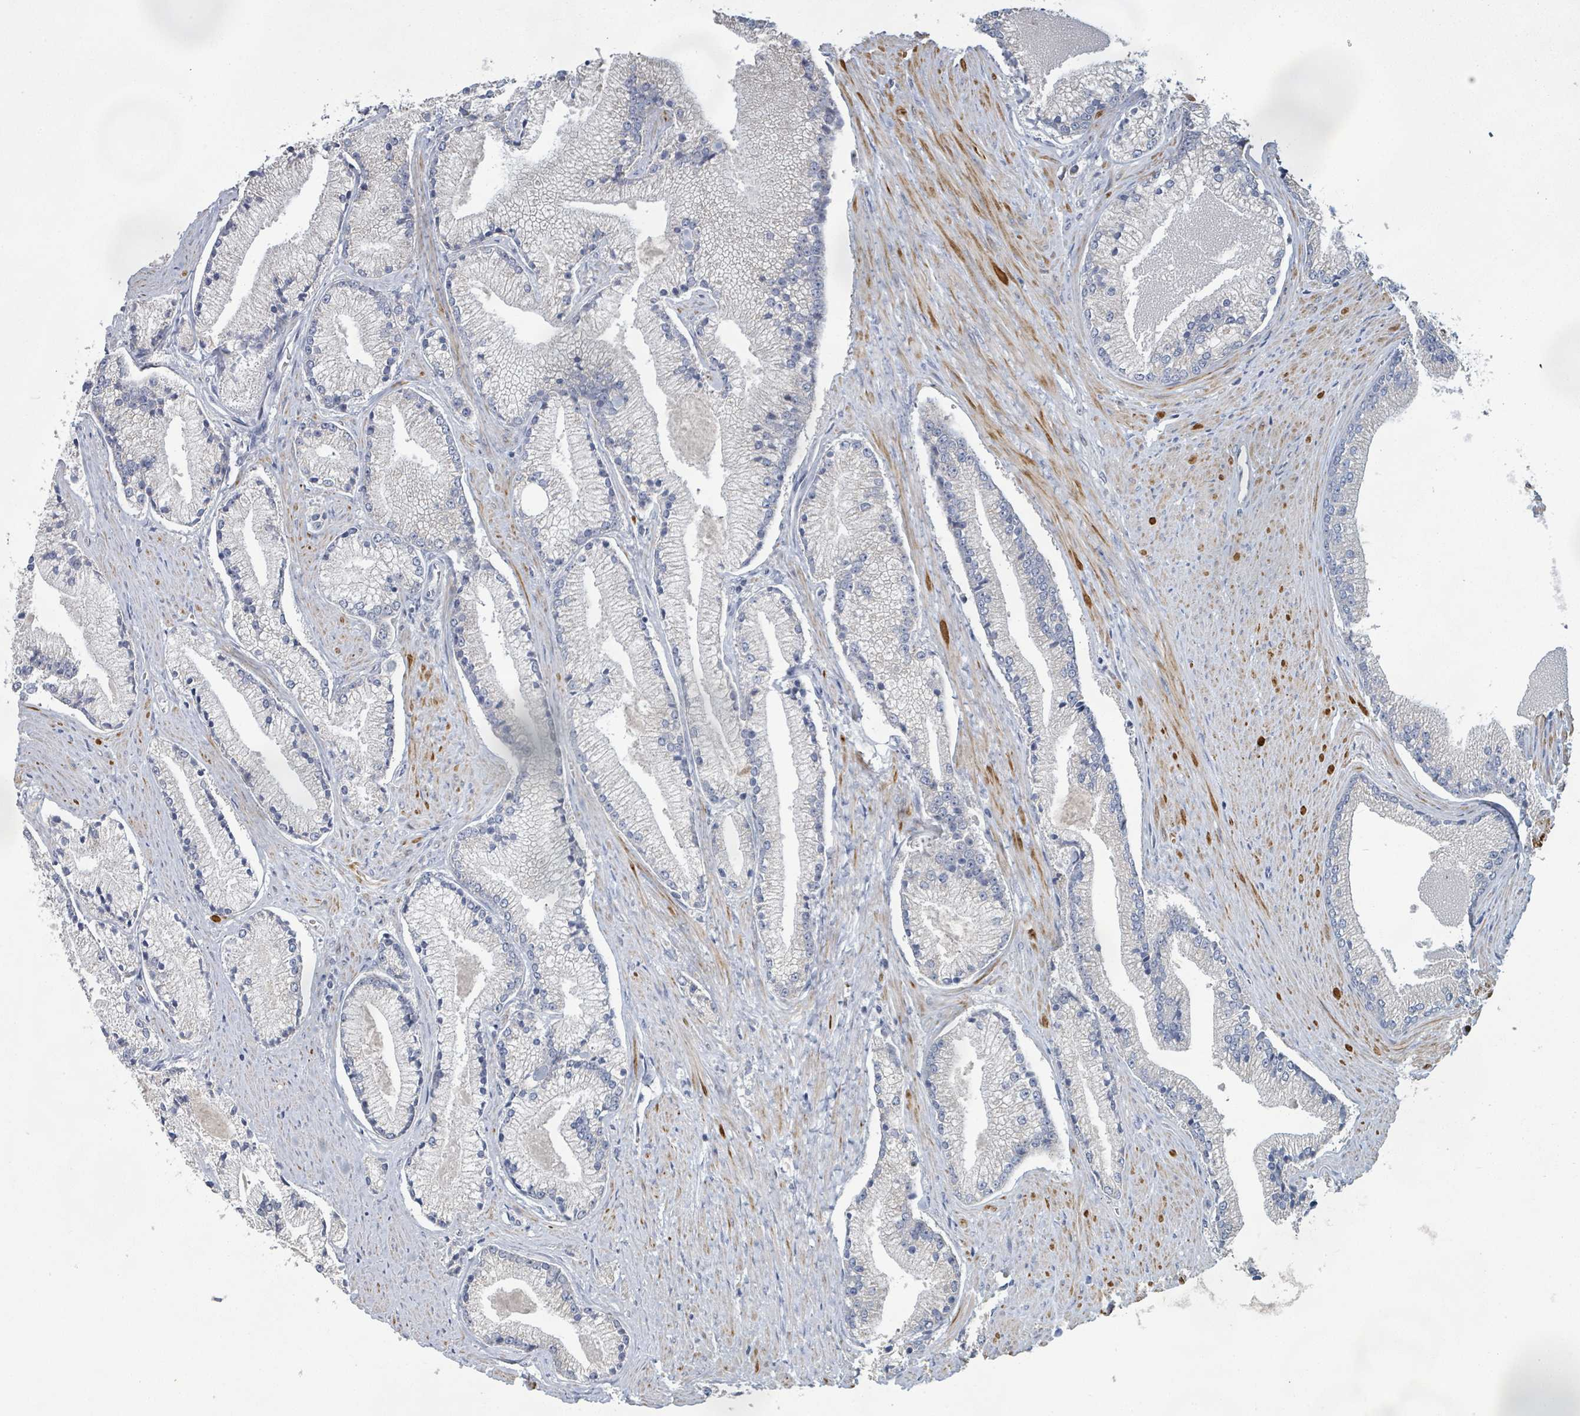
{"staining": {"intensity": "negative", "quantity": "none", "location": "none"}, "tissue": "prostate cancer", "cell_type": "Tumor cells", "image_type": "cancer", "snomed": [{"axis": "morphology", "description": "Adenocarcinoma, High grade"}, {"axis": "topography", "description": "Prostate"}], "caption": "Image shows no protein expression in tumor cells of adenocarcinoma (high-grade) (prostate) tissue. (Brightfield microscopy of DAB immunohistochemistry (IHC) at high magnification).", "gene": "KCNS2", "patient": {"sex": "male", "age": 67}}